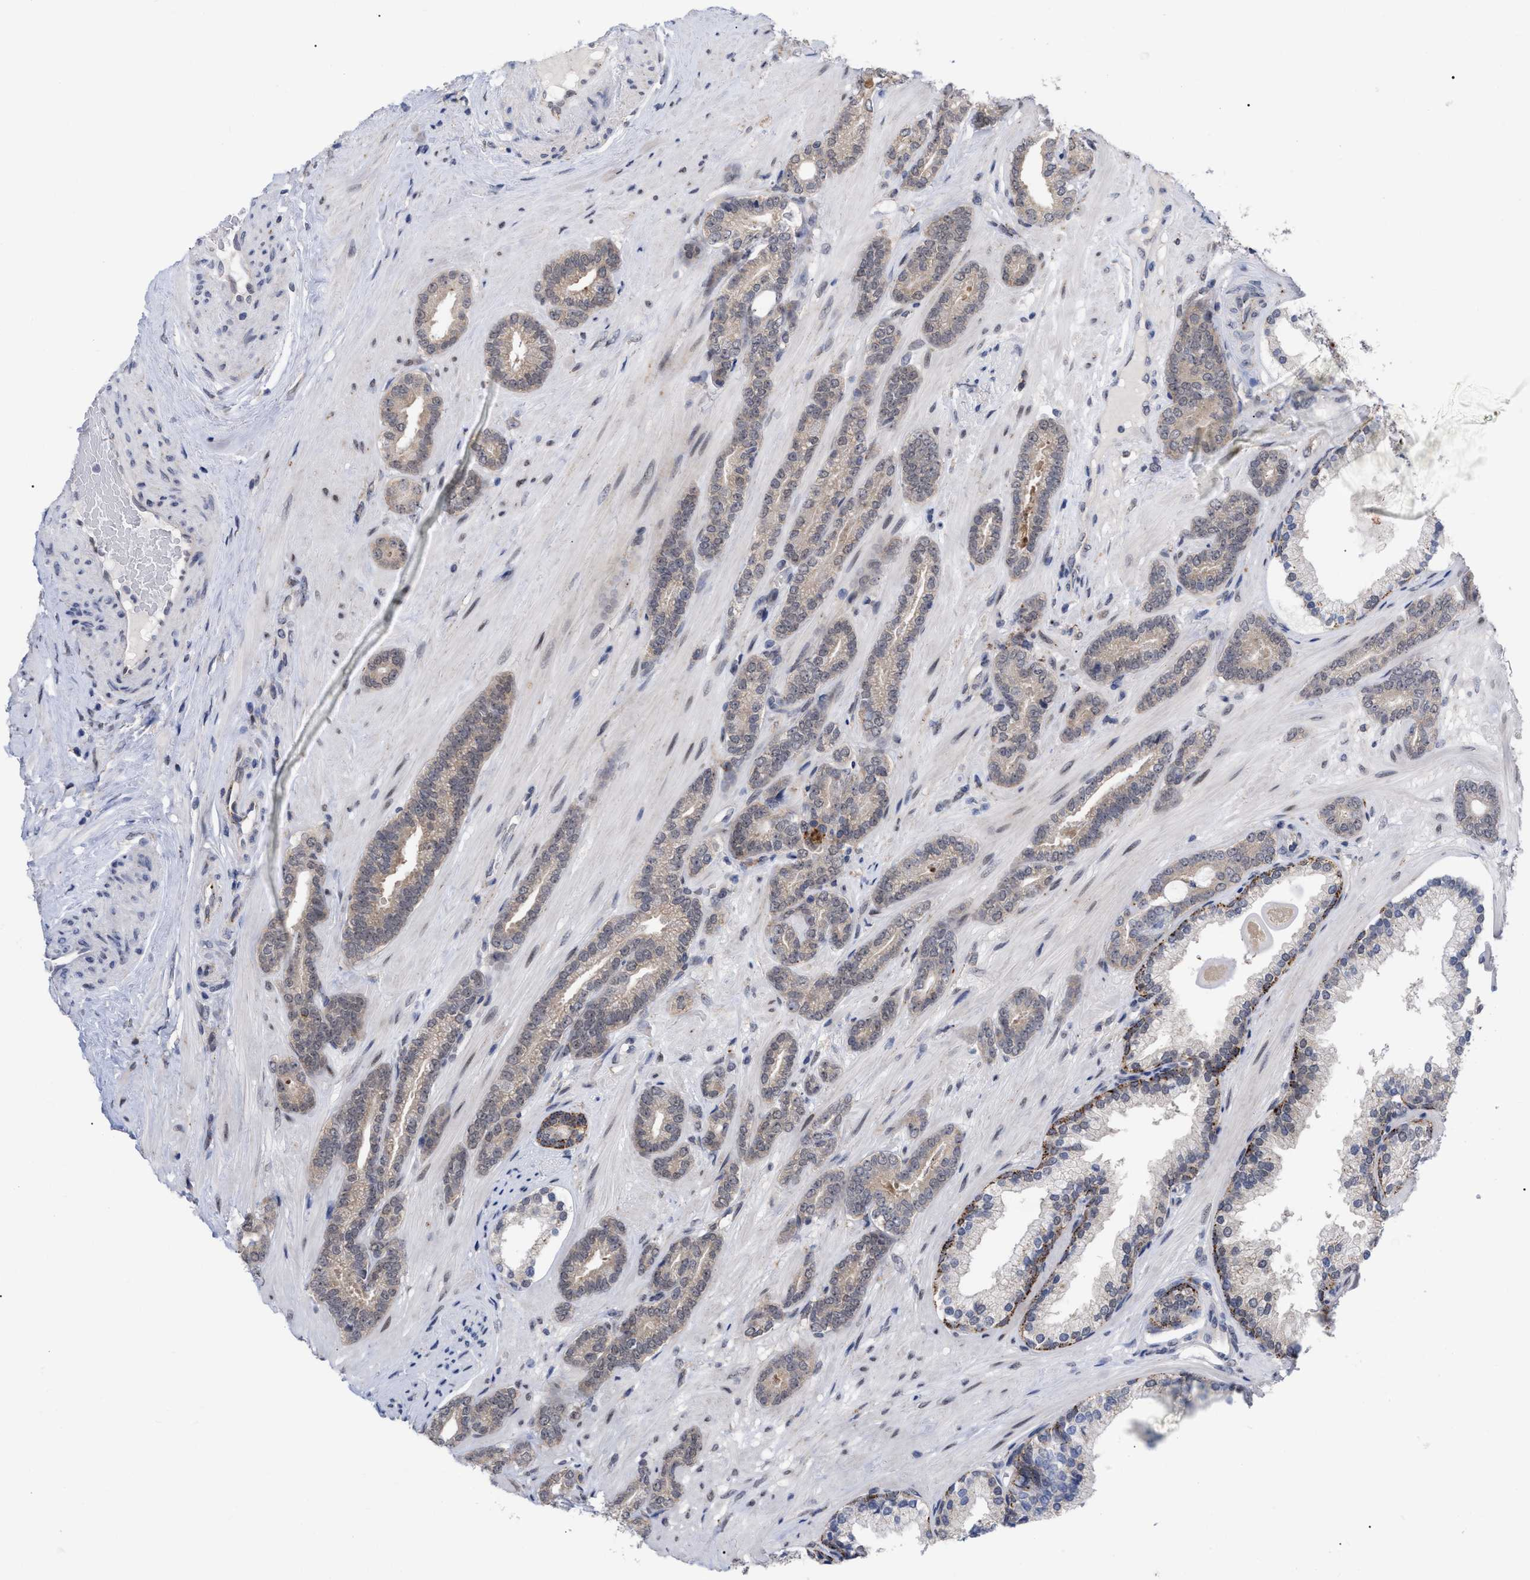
{"staining": {"intensity": "weak", "quantity": "<25%", "location": "cytoplasmic/membranous"}, "tissue": "prostate cancer", "cell_type": "Tumor cells", "image_type": "cancer", "snomed": [{"axis": "morphology", "description": "Adenocarcinoma, Low grade"}, {"axis": "topography", "description": "Prostate"}], "caption": "Immunohistochemistry (IHC) photomicrograph of neoplastic tissue: human low-grade adenocarcinoma (prostate) stained with DAB (3,3'-diaminobenzidine) reveals no significant protein staining in tumor cells.", "gene": "UPF1", "patient": {"sex": "male", "age": 63}}